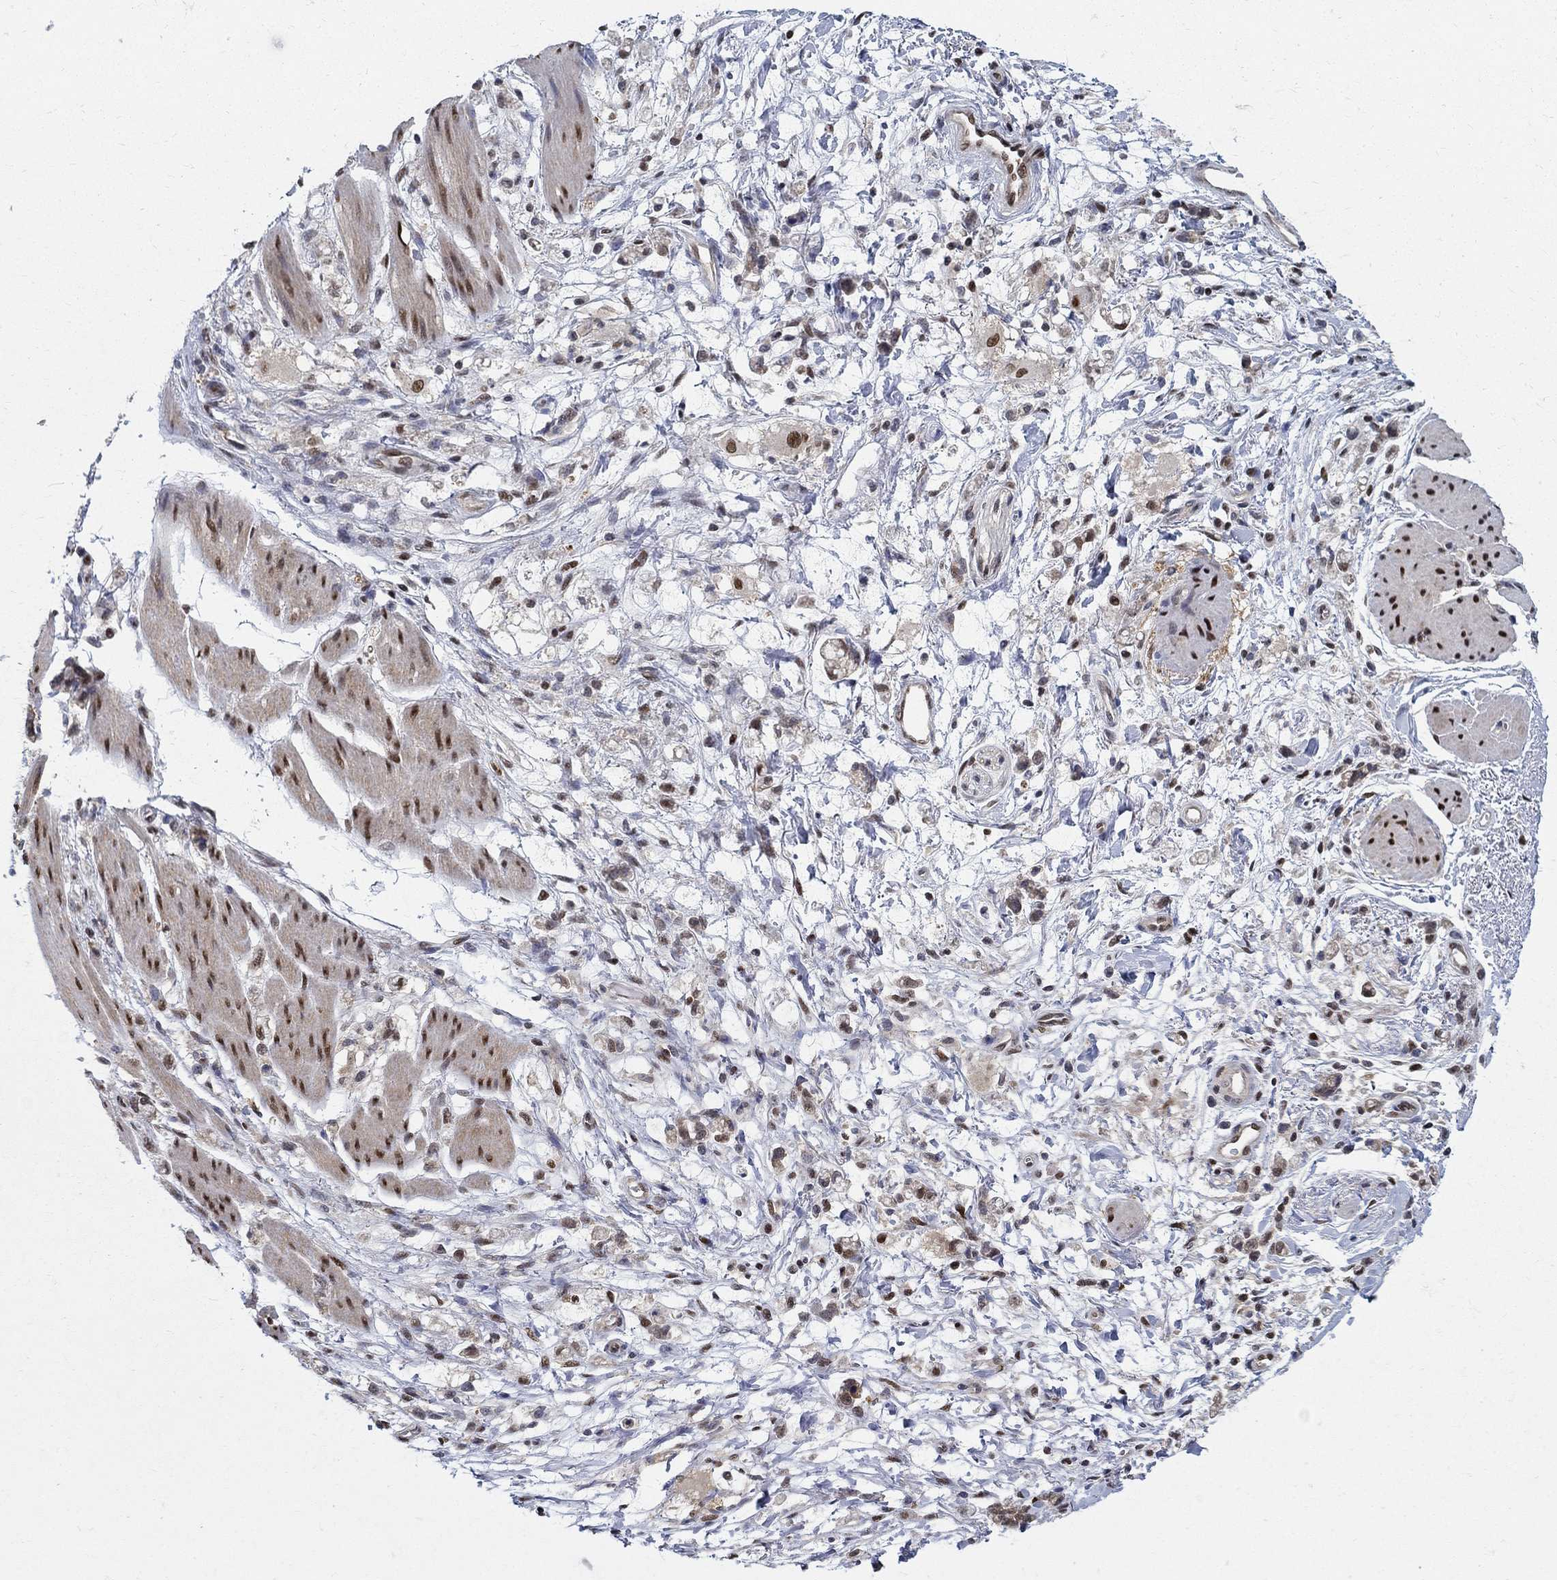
{"staining": {"intensity": "moderate", "quantity": "25%-75%", "location": "nuclear"}, "tissue": "stomach cancer", "cell_type": "Tumor cells", "image_type": "cancer", "snomed": [{"axis": "morphology", "description": "Adenocarcinoma, NOS"}, {"axis": "topography", "description": "Stomach"}], "caption": "A medium amount of moderate nuclear positivity is identified in approximately 25%-75% of tumor cells in stomach cancer (adenocarcinoma) tissue. Ihc stains the protein in brown and the nuclei are stained blue.", "gene": "ZNF594", "patient": {"sex": "female", "age": 60}}